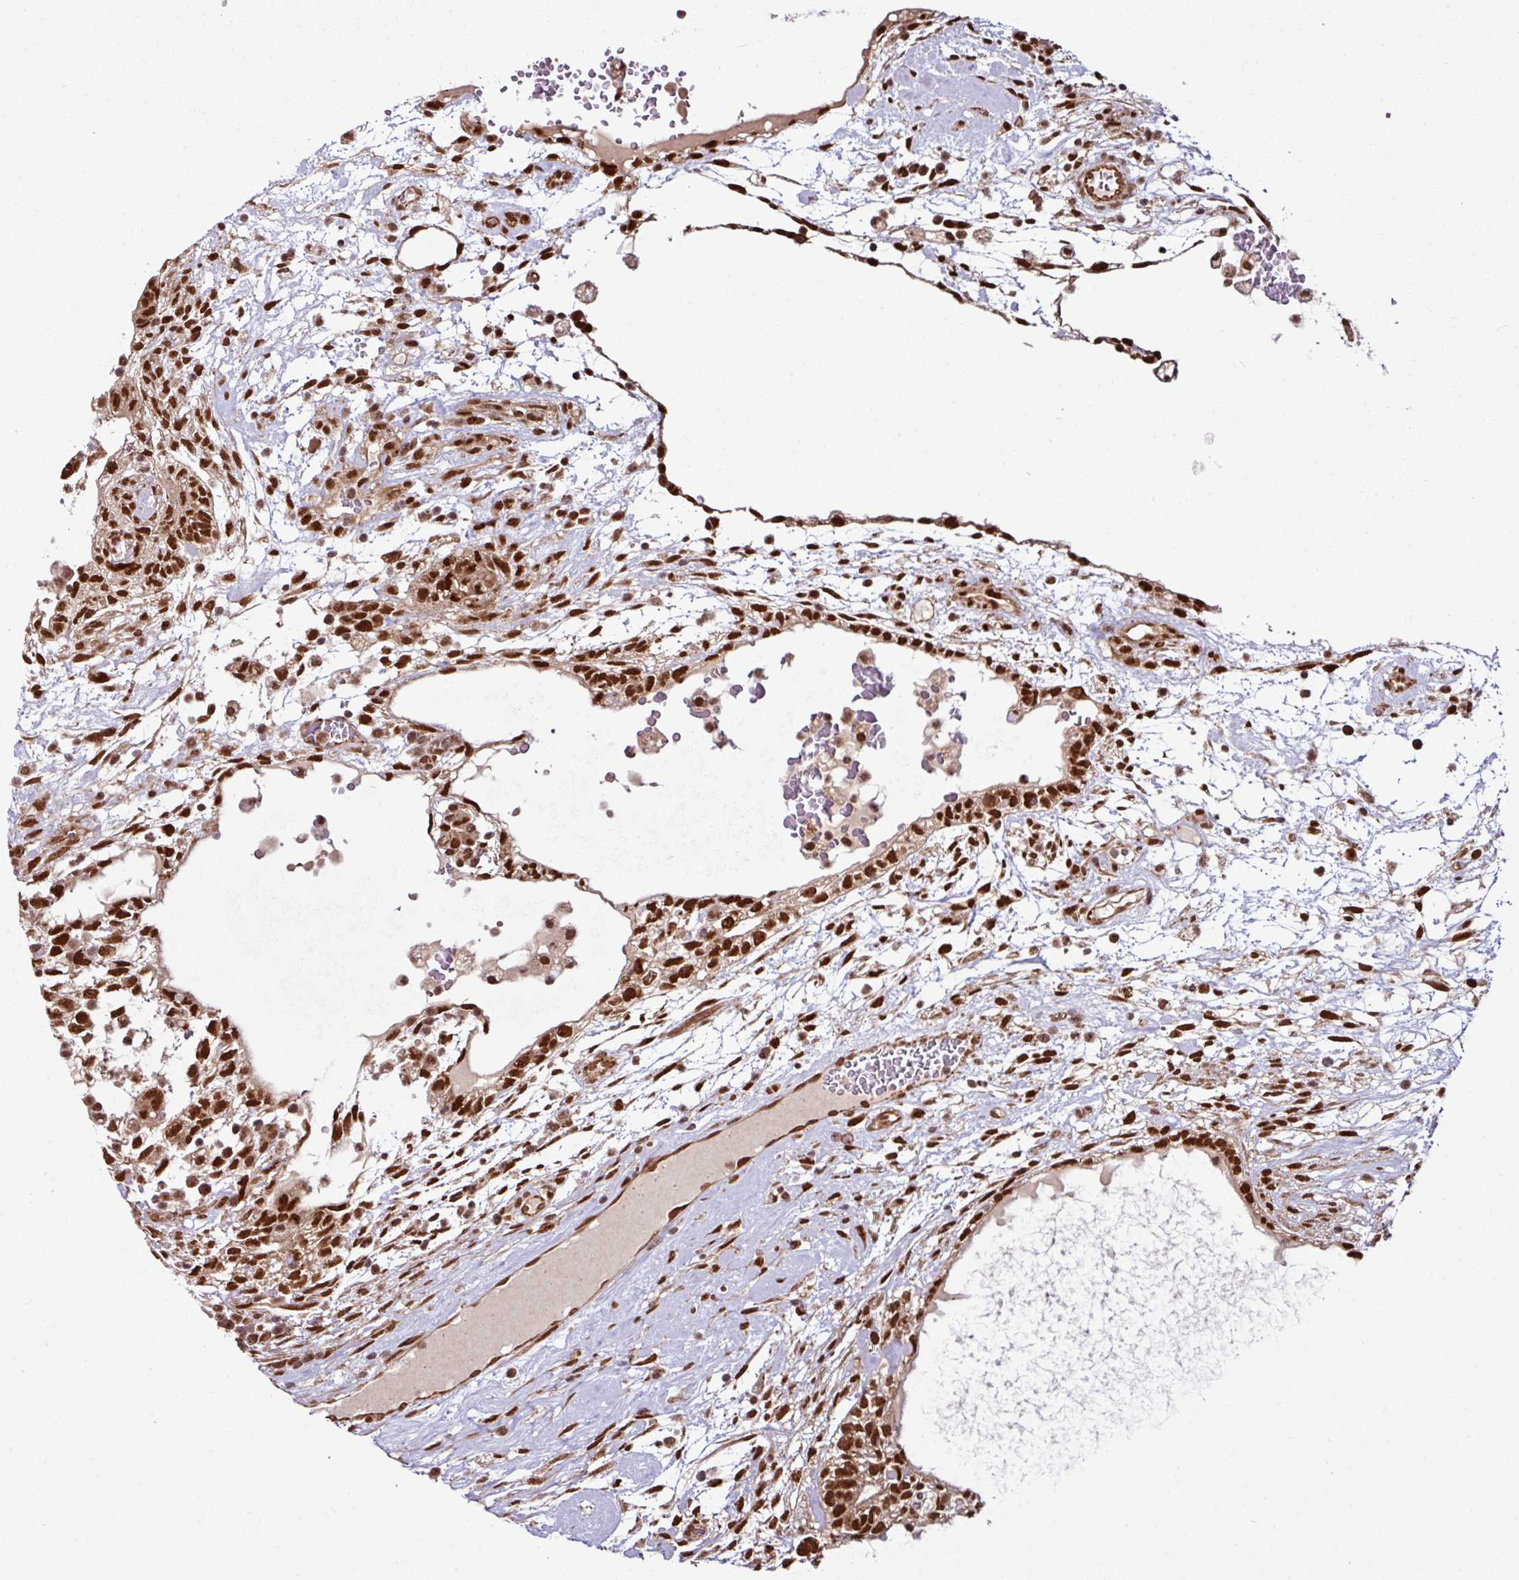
{"staining": {"intensity": "strong", "quantity": ">75%", "location": "nuclear"}, "tissue": "testis cancer", "cell_type": "Tumor cells", "image_type": "cancer", "snomed": [{"axis": "morphology", "description": "Carcinoma, Embryonal, NOS"}, {"axis": "topography", "description": "Testis"}], "caption": "Protein expression by immunohistochemistry displays strong nuclear positivity in approximately >75% of tumor cells in testis cancer.", "gene": "MORF4L2", "patient": {"sex": "male", "age": 32}}